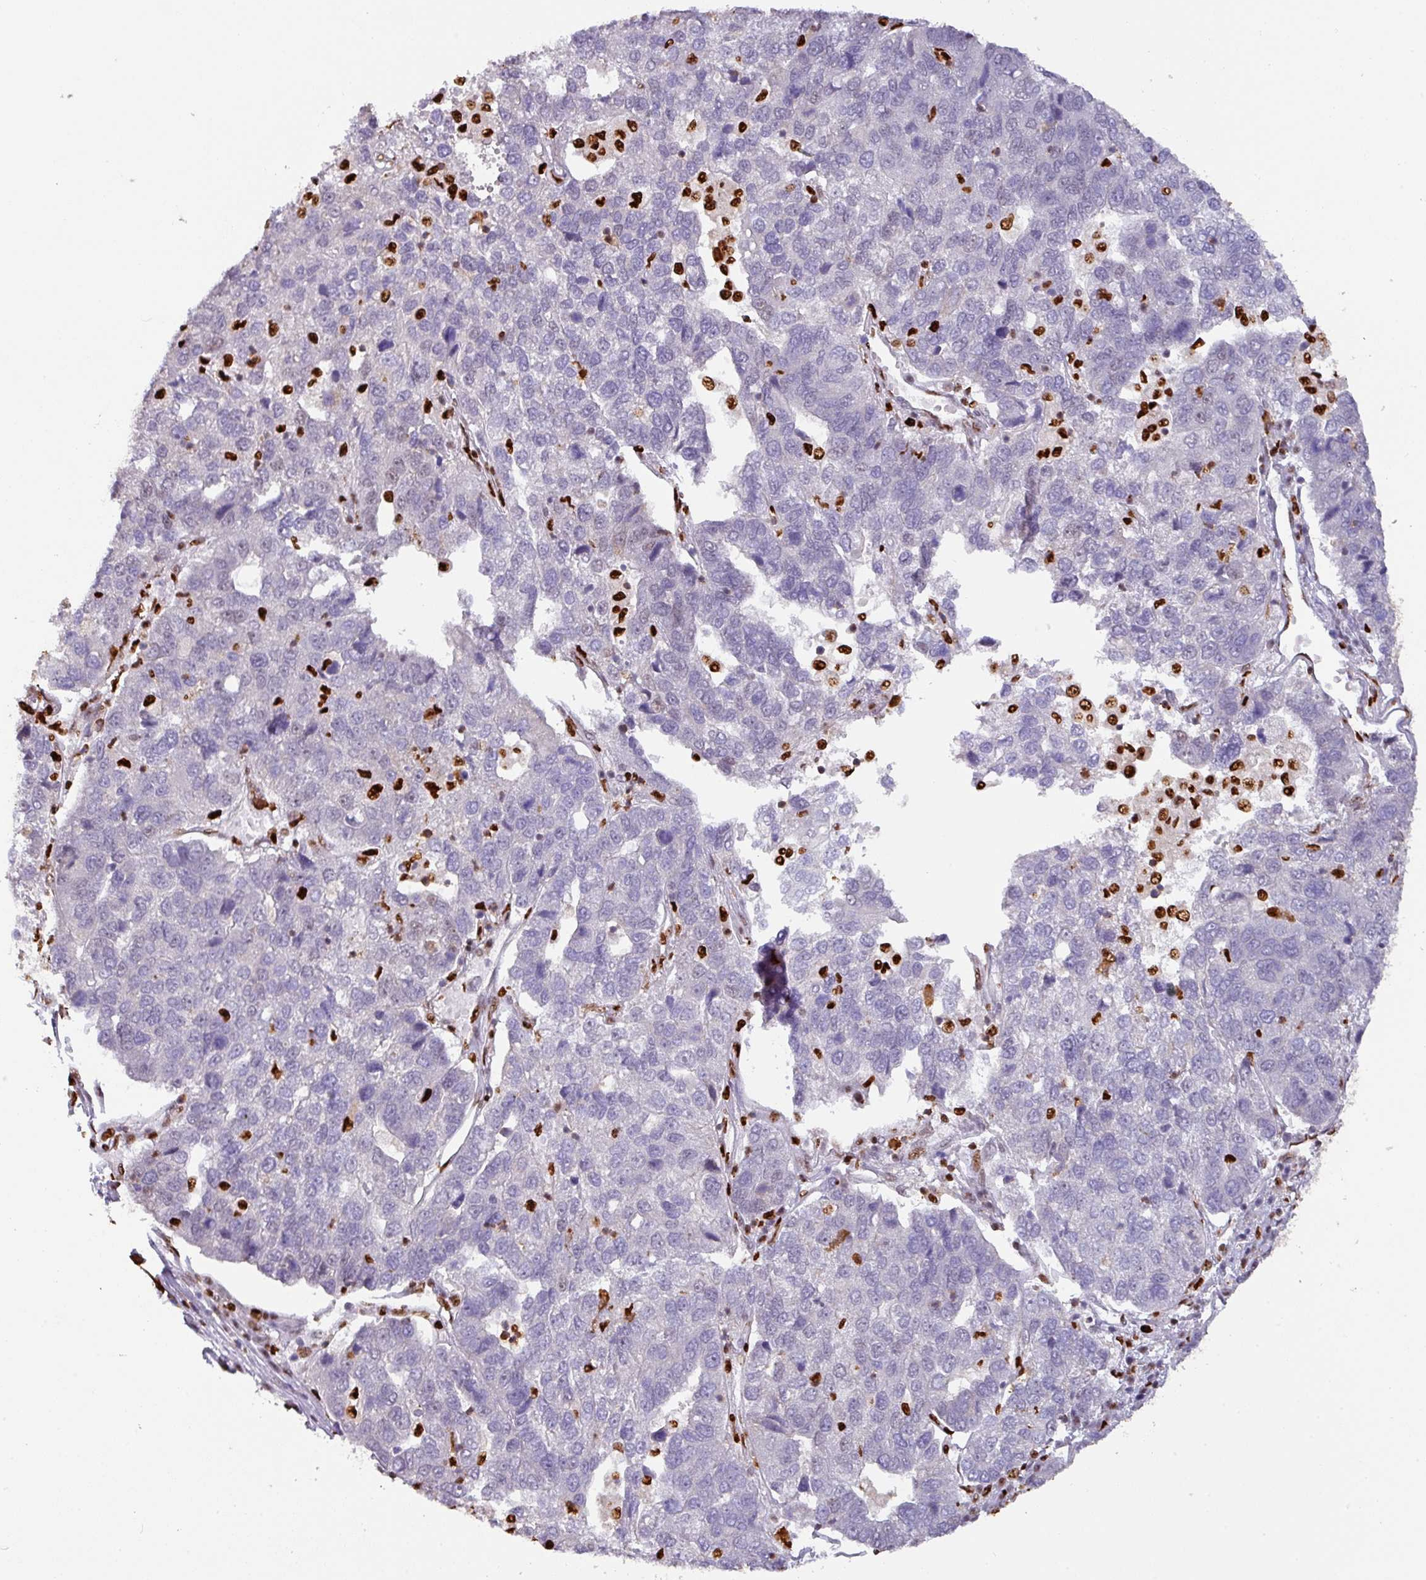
{"staining": {"intensity": "weak", "quantity": "<25%", "location": "nuclear"}, "tissue": "pancreatic cancer", "cell_type": "Tumor cells", "image_type": "cancer", "snomed": [{"axis": "morphology", "description": "Adenocarcinoma, NOS"}, {"axis": "topography", "description": "Pancreas"}], "caption": "Protein analysis of pancreatic cancer (adenocarcinoma) reveals no significant expression in tumor cells.", "gene": "SAMHD1", "patient": {"sex": "female", "age": 61}}